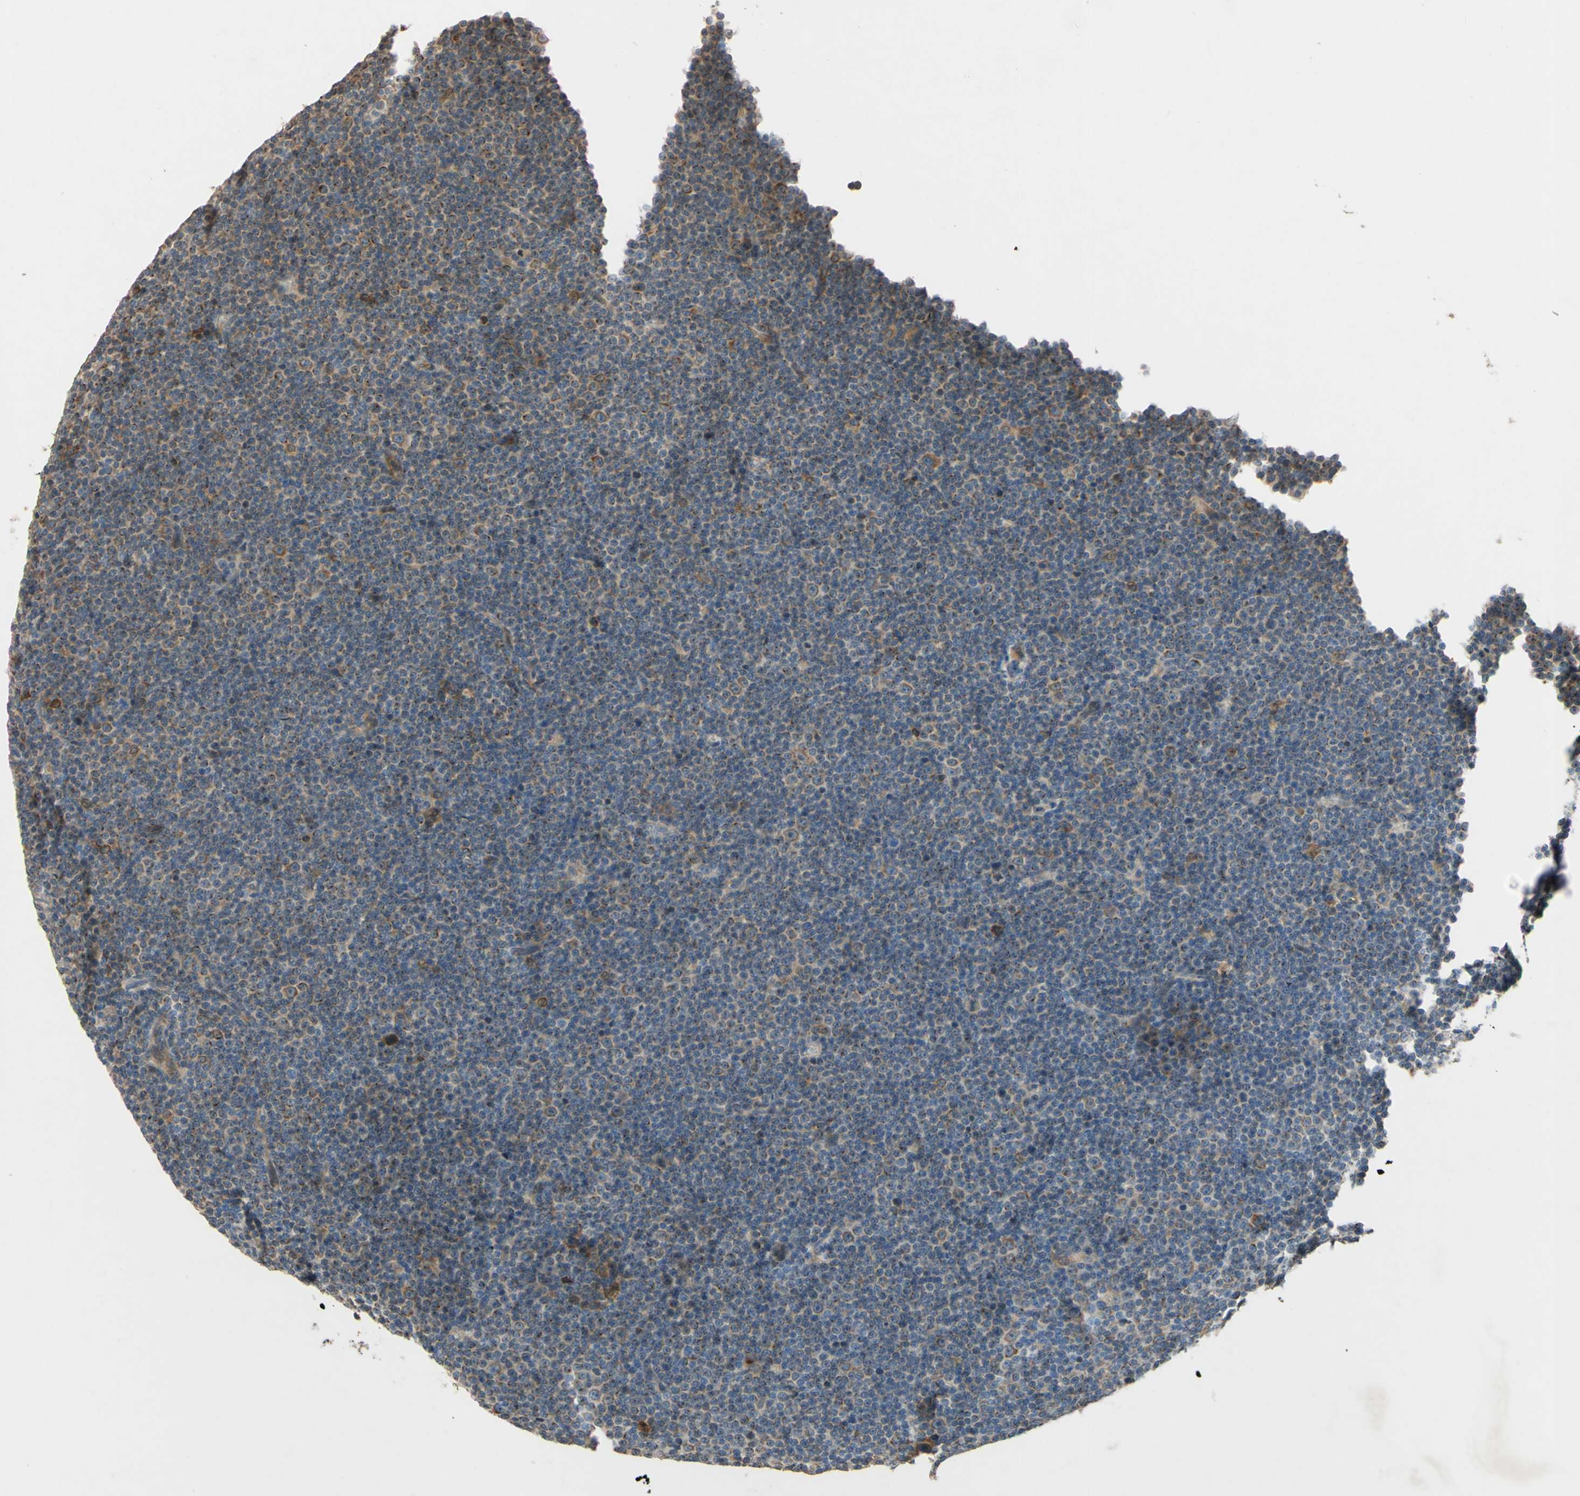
{"staining": {"intensity": "moderate", "quantity": "25%-75%", "location": "cytoplasmic/membranous,nuclear"}, "tissue": "lymphoma", "cell_type": "Tumor cells", "image_type": "cancer", "snomed": [{"axis": "morphology", "description": "Malignant lymphoma, non-Hodgkin's type, Low grade"}, {"axis": "topography", "description": "Lymph node"}], "caption": "Lymphoma was stained to show a protein in brown. There is medium levels of moderate cytoplasmic/membranous and nuclear staining in about 25%-75% of tumor cells.", "gene": "PTPRU", "patient": {"sex": "female", "age": 67}}